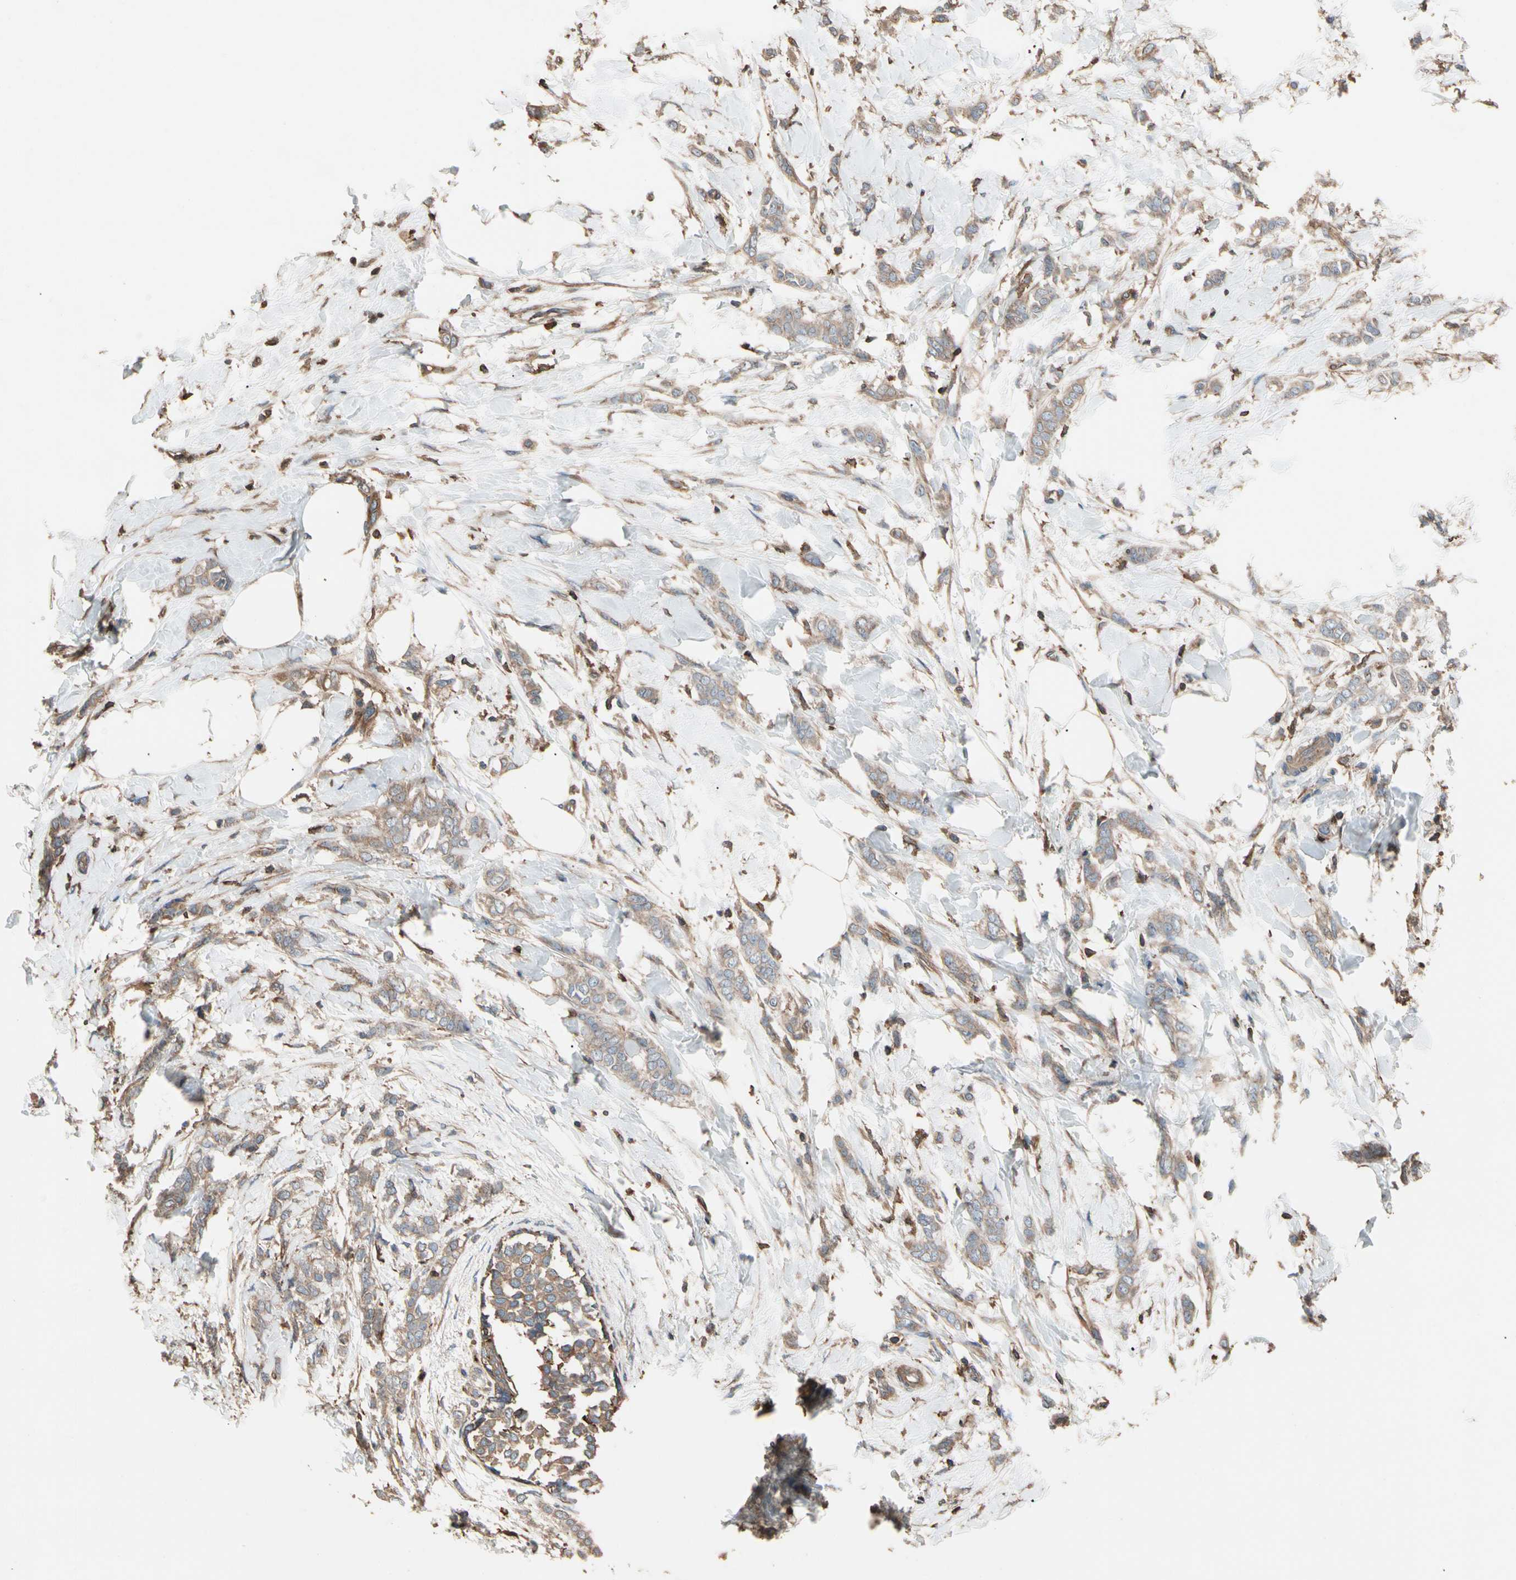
{"staining": {"intensity": "moderate", "quantity": ">75%", "location": "cytoplasmic/membranous"}, "tissue": "breast cancer", "cell_type": "Tumor cells", "image_type": "cancer", "snomed": [{"axis": "morphology", "description": "Lobular carcinoma, in situ"}, {"axis": "morphology", "description": "Lobular carcinoma"}, {"axis": "topography", "description": "Breast"}], "caption": "Tumor cells exhibit medium levels of moderate cytoplasmic/membranous positivity in about >75% of cells in human breast cancer. The staining is performed using DAB (3,3'-diaminobenzidine) brown chromogen to label protein expression. The nuclei are counter-stained blue using hematoxylin.", "gene": "AGBL2", "patient": {"sex": "female", "age": 41}}